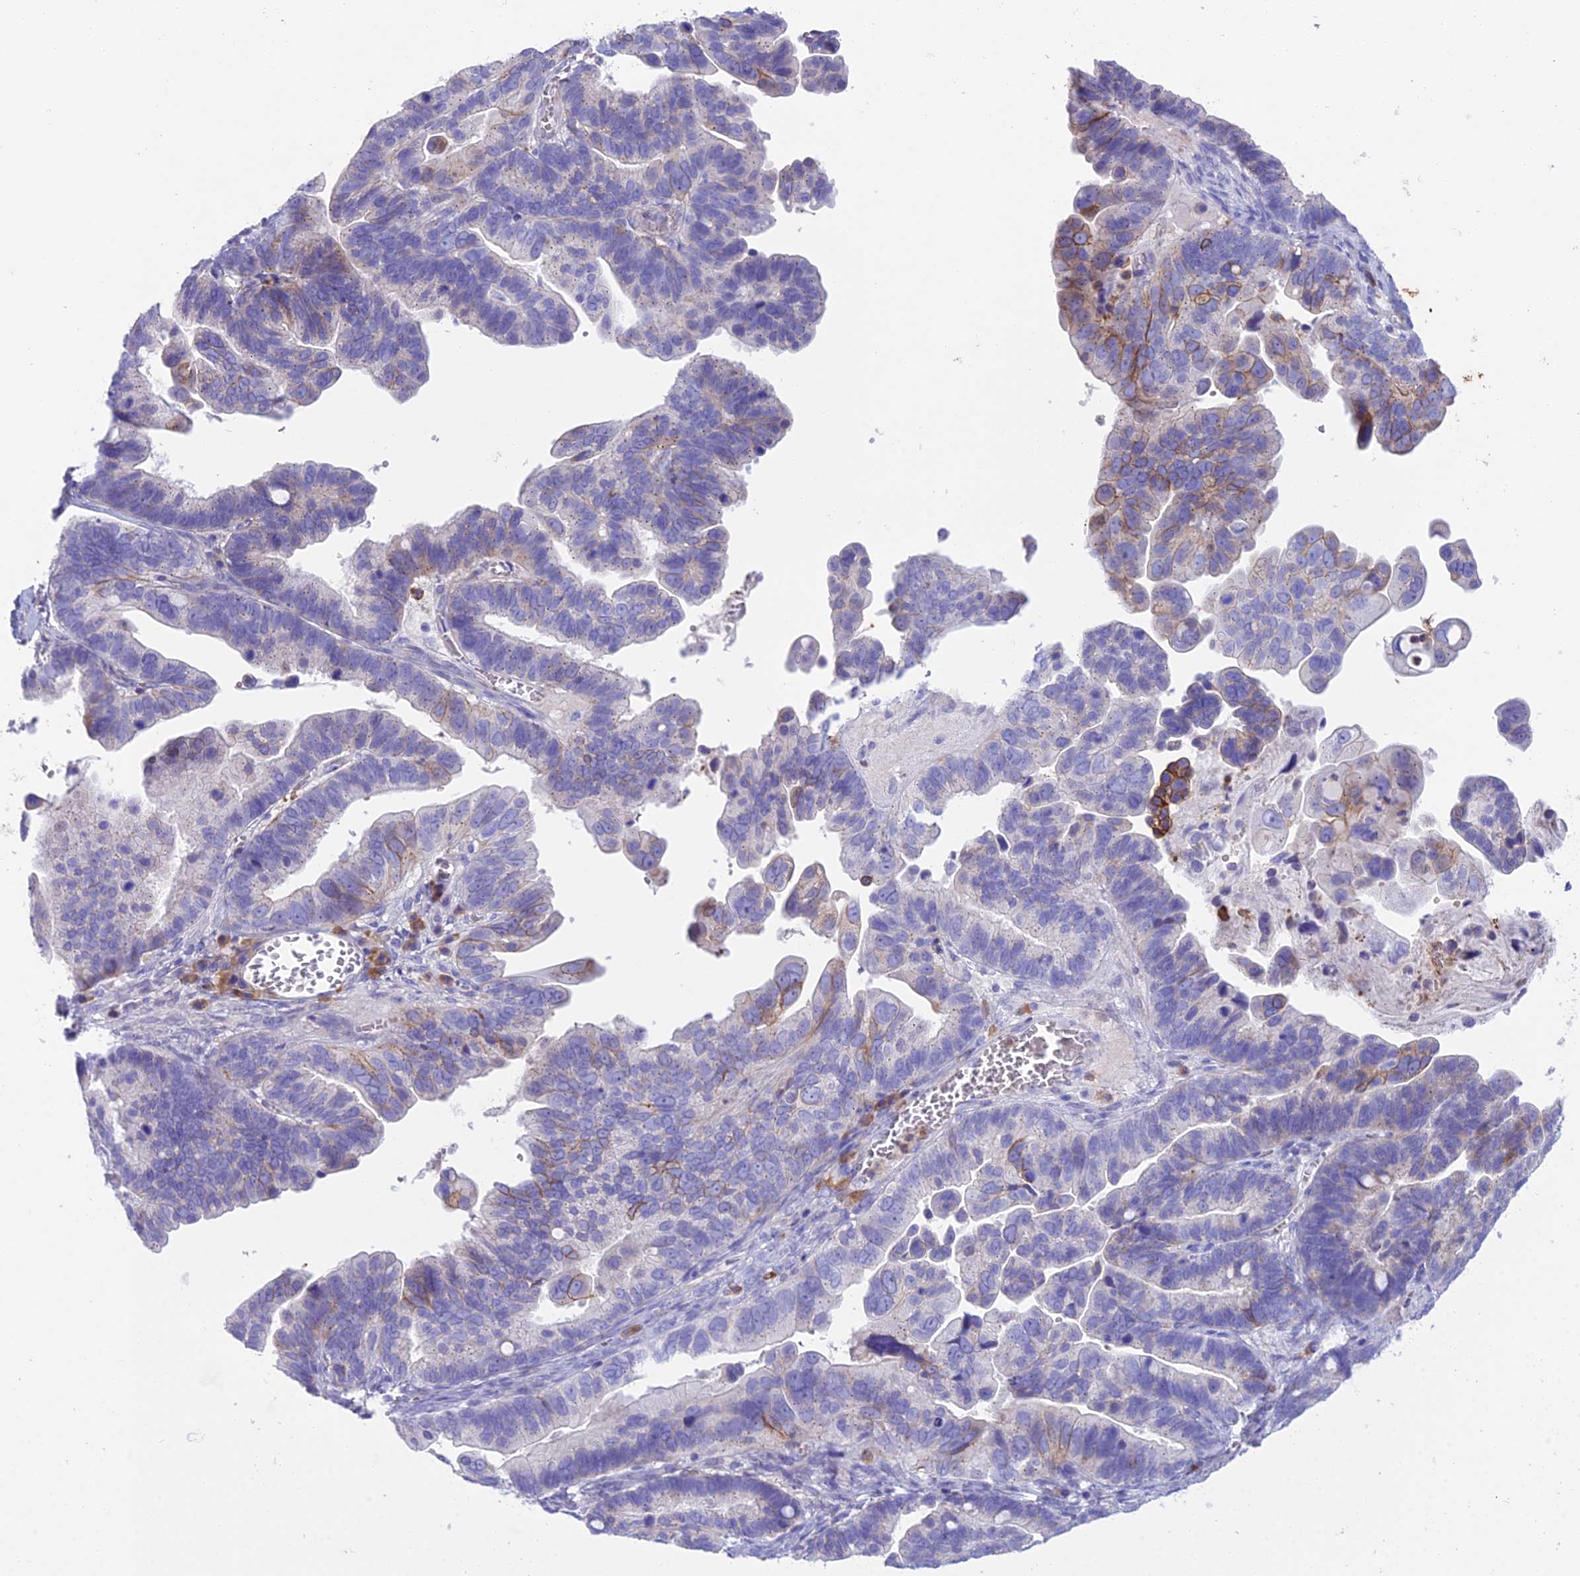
{"staining": {"intensity": "strong", "quantity": "<25%", "location": "cytoplasmic/membranous"}, "tissue": "ovarian cancer", "cell_type": "Tumor cells", "image_type": "cancer", "snomed": [{"axis": "morphology", "description": "Cystadenocarcinoma, serous, NOS"}, {"axis": "topography", "description": "Ovary"}], "caption": "Immunohistochemical staining of human serous cystadenocarcinoma (ovarian) displays medium levels of strong cytoplasmic/membranous protein positivity in about <25% of tumor cells.", "gene": "OR1Q1", "patient": {"sex": "female", "age": 56}}